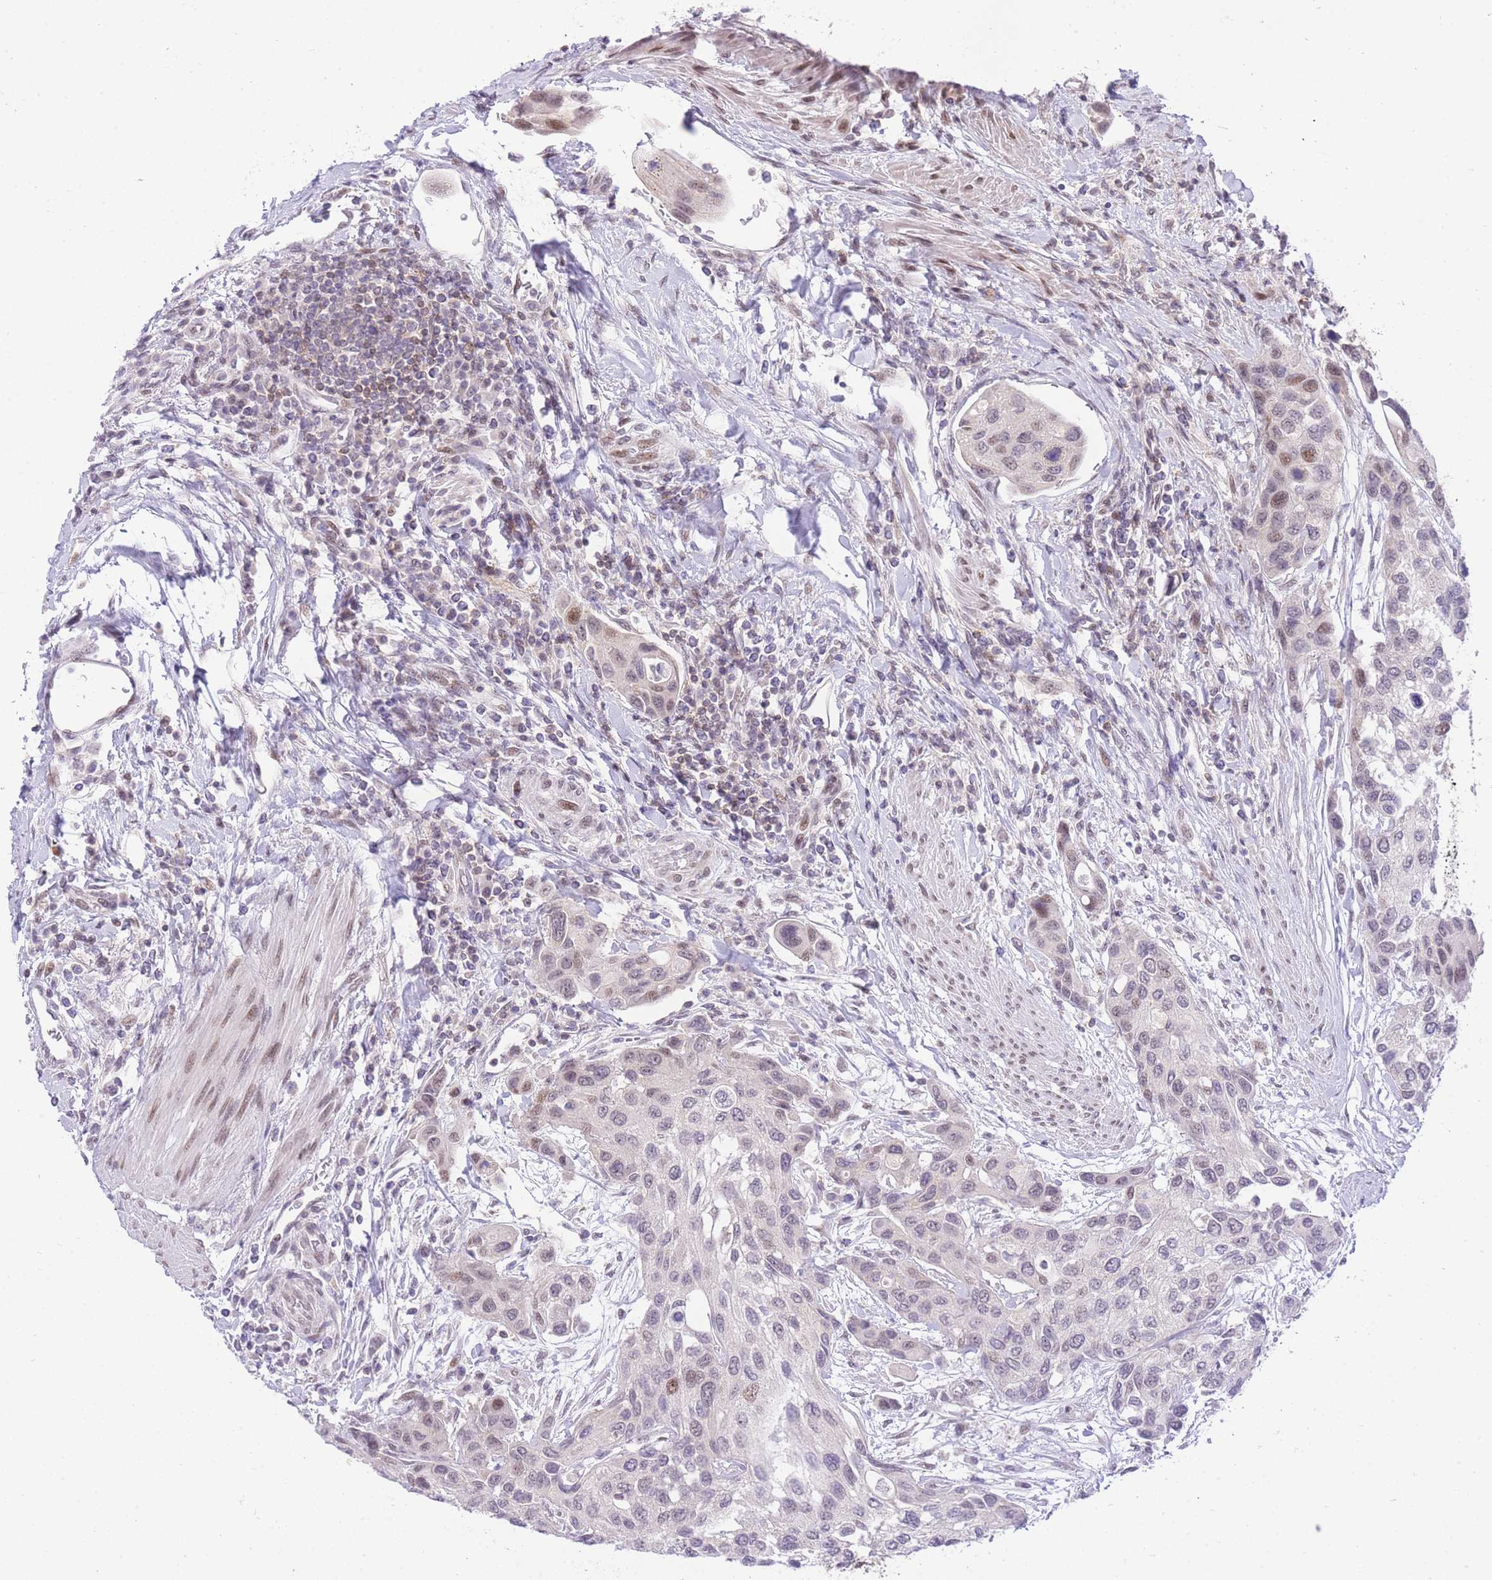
{"staining": {"intensity": "weak", "quantity": "<25%", "location": "nuclear"}, "tissue": "urothelial cancer", "cell_type": "Tumor cells", "image_type": "cancer", "snomed": [{"axis": "morphology", "description": "Normal tissue, NOS"}, {"axis": "morphology", "description": "Urothelial carcinoma, High grade"}, {"axis": "topography", "description": "Vascular tissue"}, {"axis": "topography", "description": "Urinary bladder"}], "caption": "A micrograph of urothelial cancer stained for a protein exhibits no brown staining in tumor cells.", "gene": "STK39", "patient": {"sex": "female", "age": 56}}